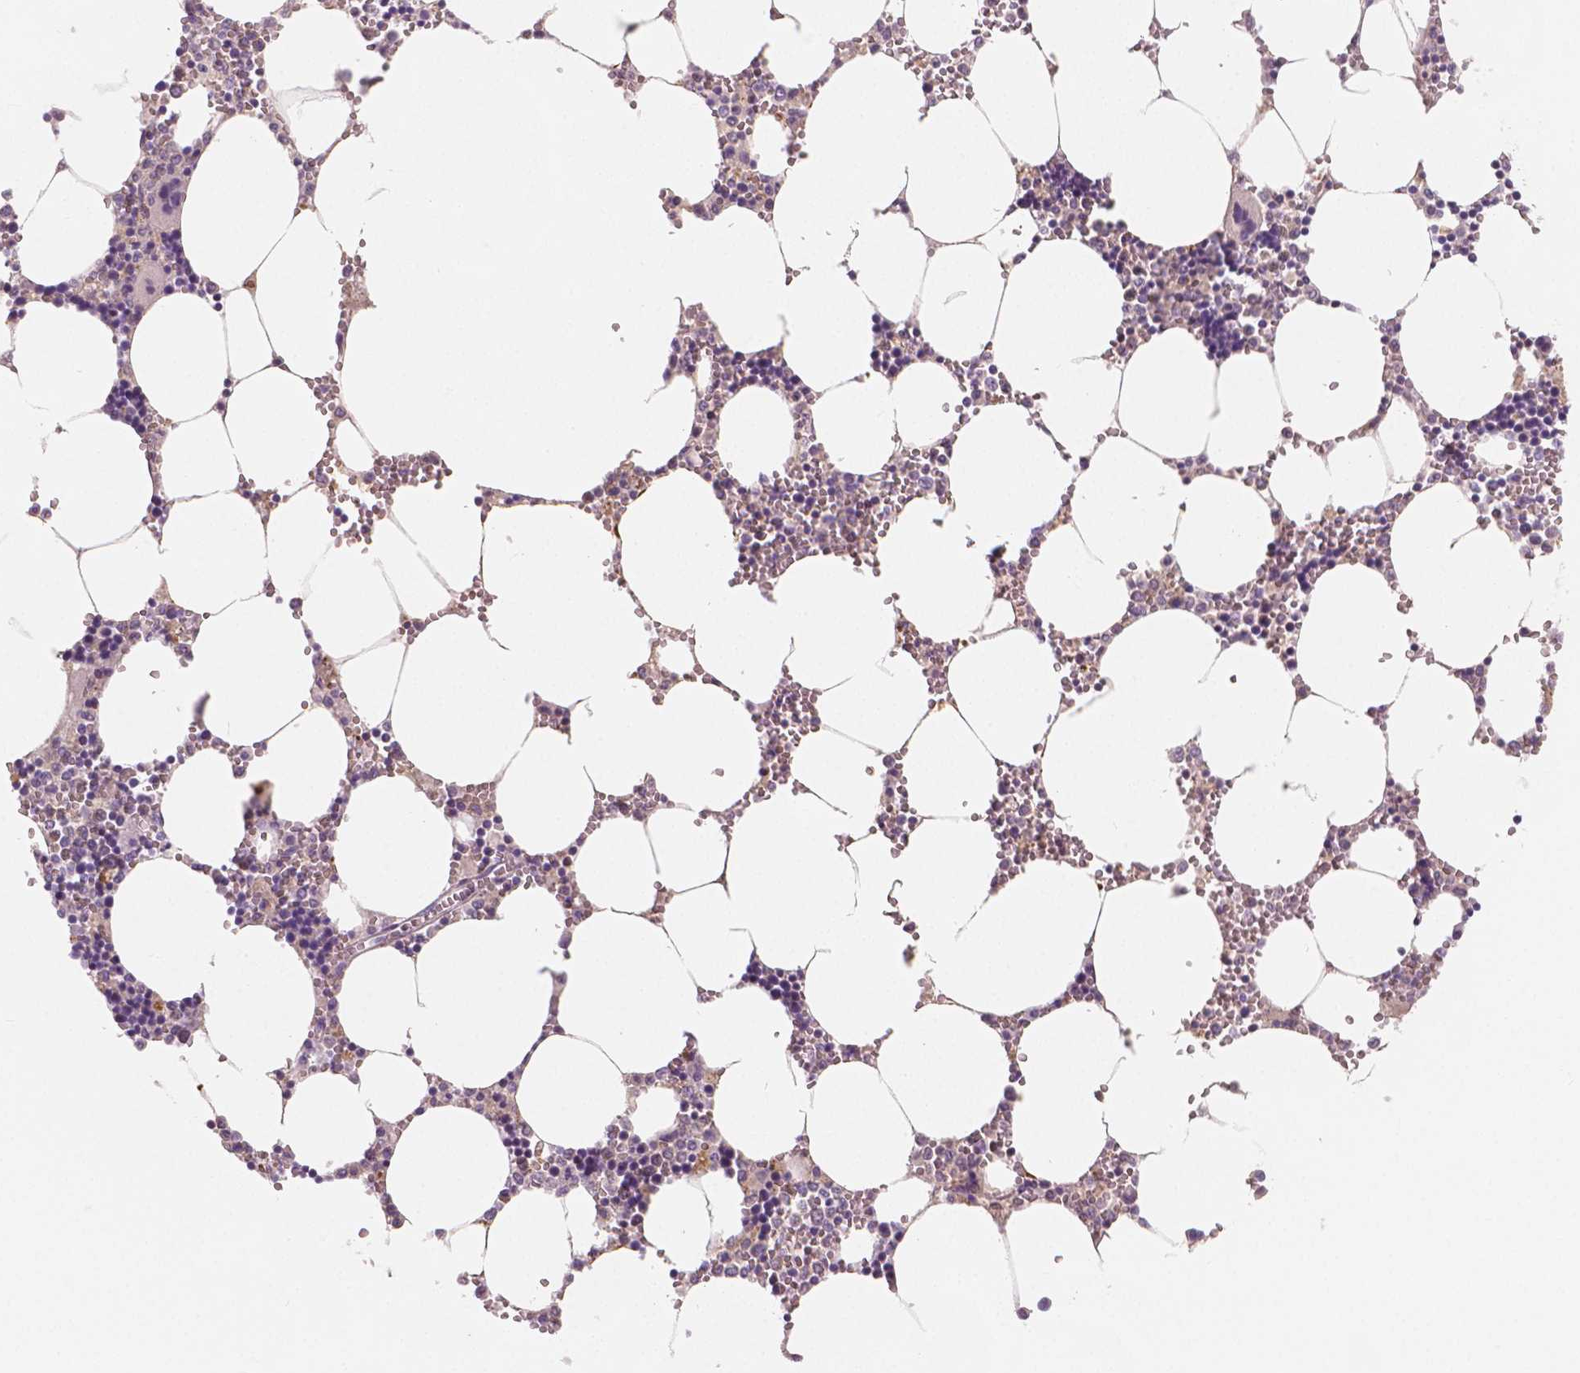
{"staining": {"intensity": "negative", "quantity": "none", "location": "none"}, "tissue": "bone marrow", "cell_type": "Hematopoietic cells", "image_type": "normal", "snomed": [{"axis": "morphology", "description": "Normal tissue, NOS"}, {"axis": "topography", "description": "Bone marrow"}], "caption": "Protein analysis of normal bone marrow exhibits no significant staining in hematopoietic cells.", "gene": "APOA4", "patient": {"sex": "male", "age": 54}}